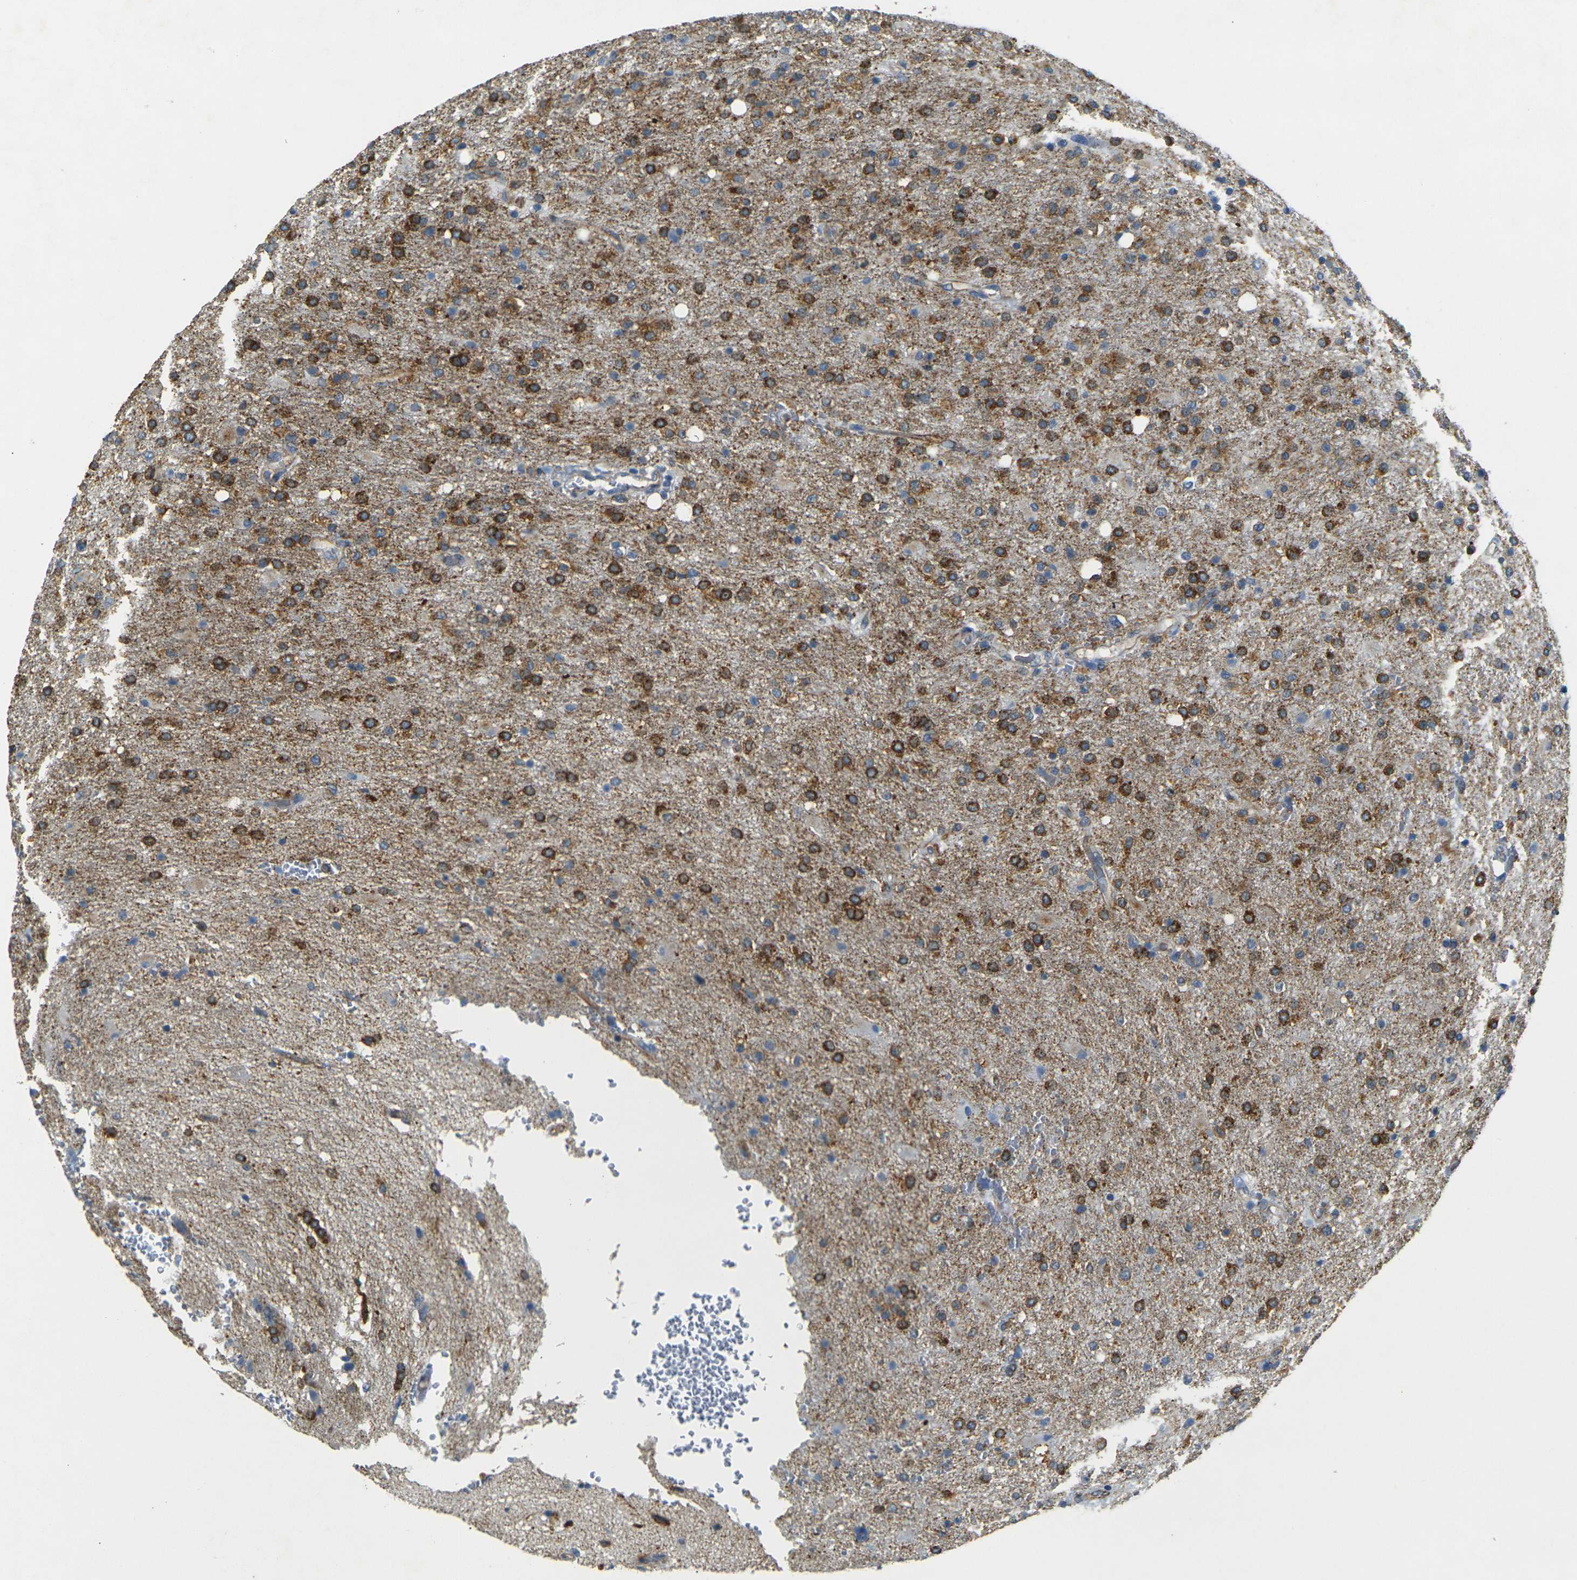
{"staining": {"intensity": "moderate", "quantity": ">75%", "location": "cytoplasmic/membranous"}, "tissue": "glioma", "cell_type": "Tumor cells", "image_type": "cancer", "snomed": [{"axis": "morphology", "description": "Glioma, malignant, High grade"}, {"axis": "topography", "description": "Brain"}], "caption": "Glioma stained for a protein exhibits moderate cytoplasmic/membranous positivity in tumor cells.", "gene": "SORT1", "patient": {"sex": "male", "age": 71}}